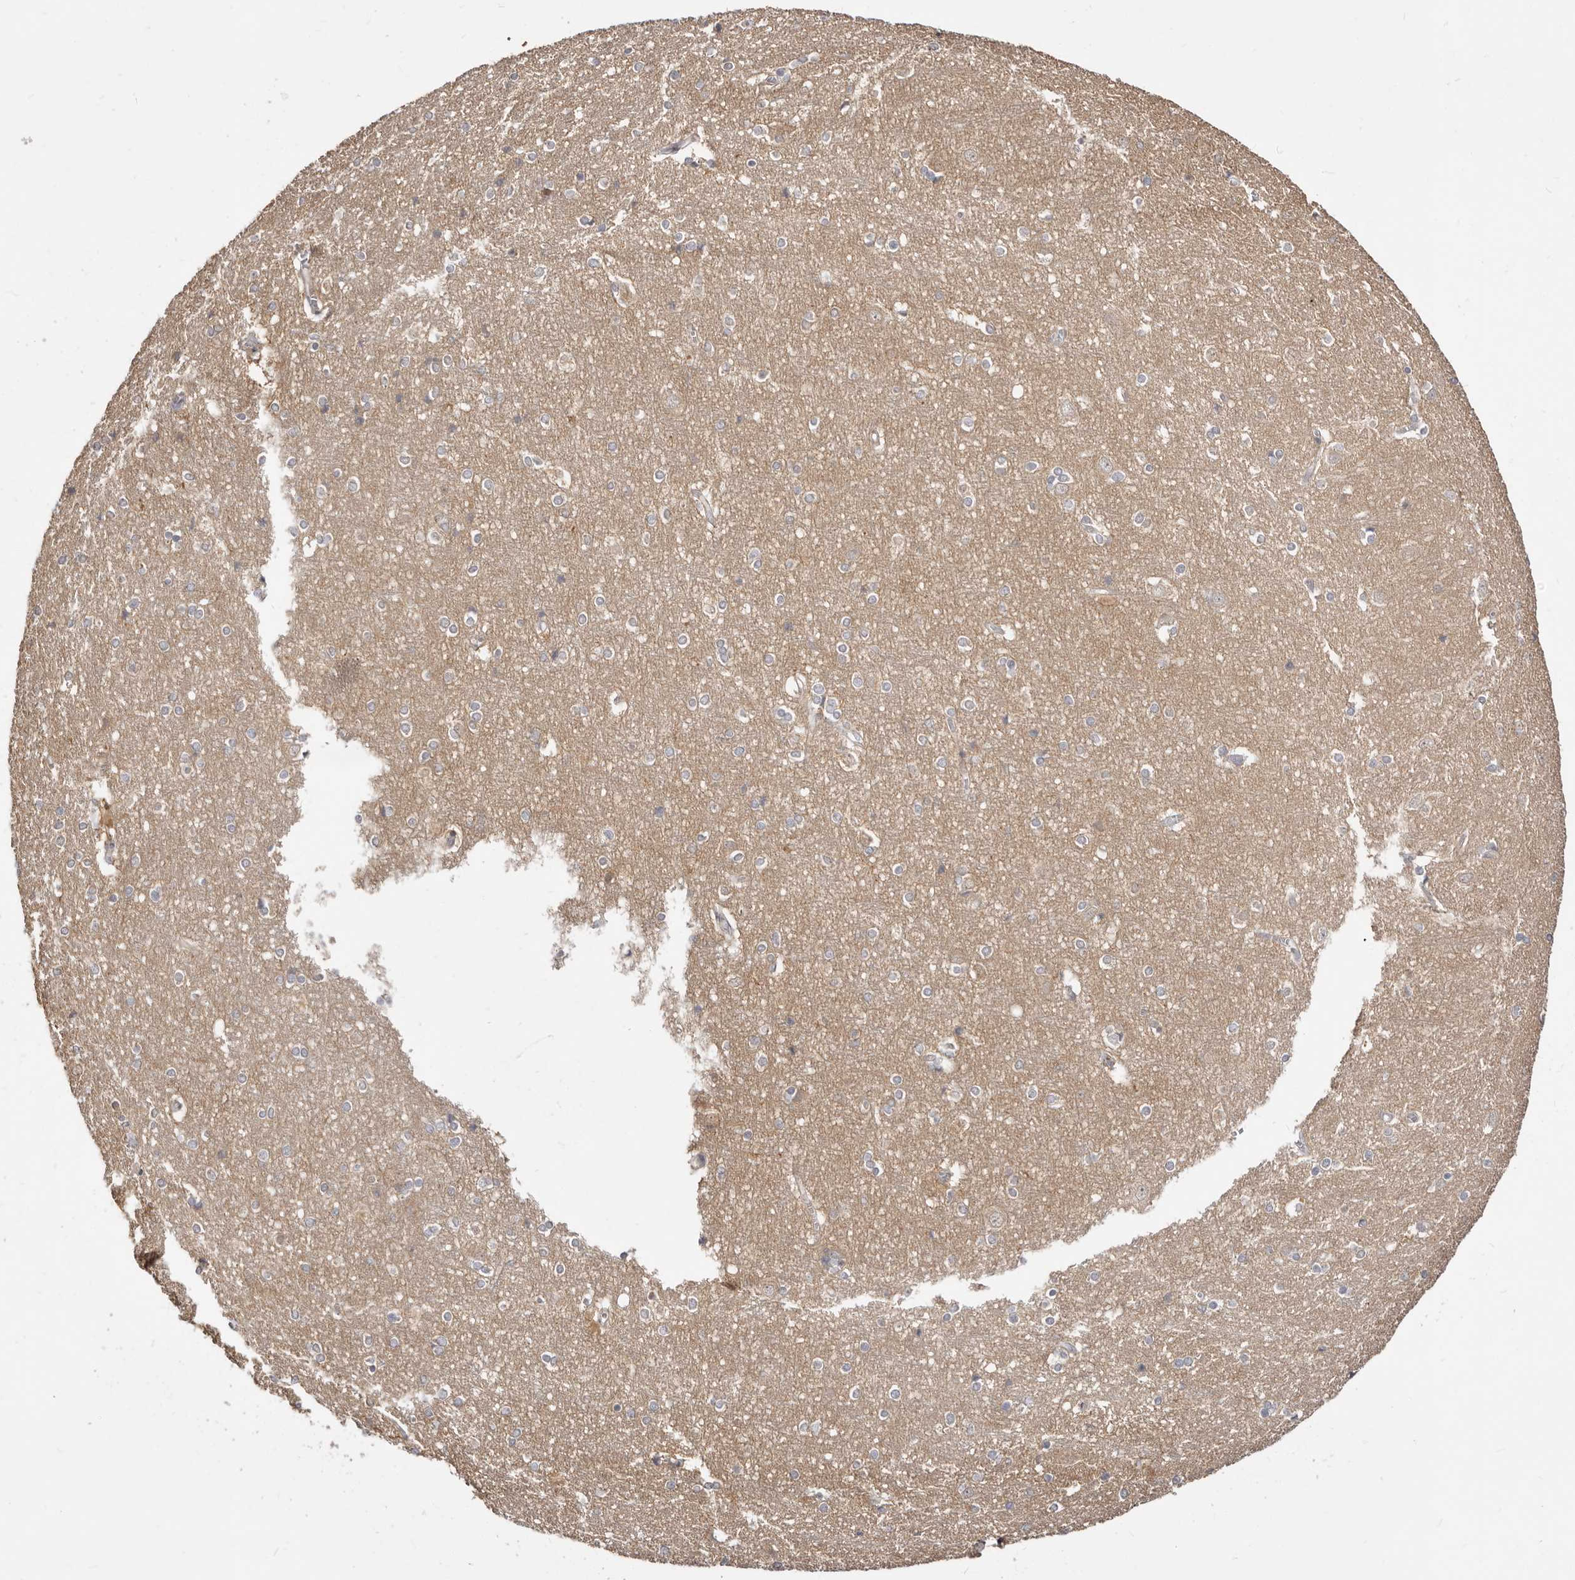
{"staining": {"intensity": "weak", "quantity": "25%-75%", "location": "cytoplasmic/membranous"}, "tissue": "cerebral cortex", "cell_type": "Endothelial cells", "image_type": "normal", "snomed": [{"axis": "morphology", "description": "Normal tissue, NOS"}, {"axis": "topography", "description": "Cerebral cortex"}], "caption": "Normal cerebral cortex reveals weak cytoplasmic/membranous positivity in approximately 25%-75% of endothelial cells (Brightfield microscopy of DAB IHC at high magnification)..", "gene": "TC2N", "patient": {"sex": "male", "age": 54}}